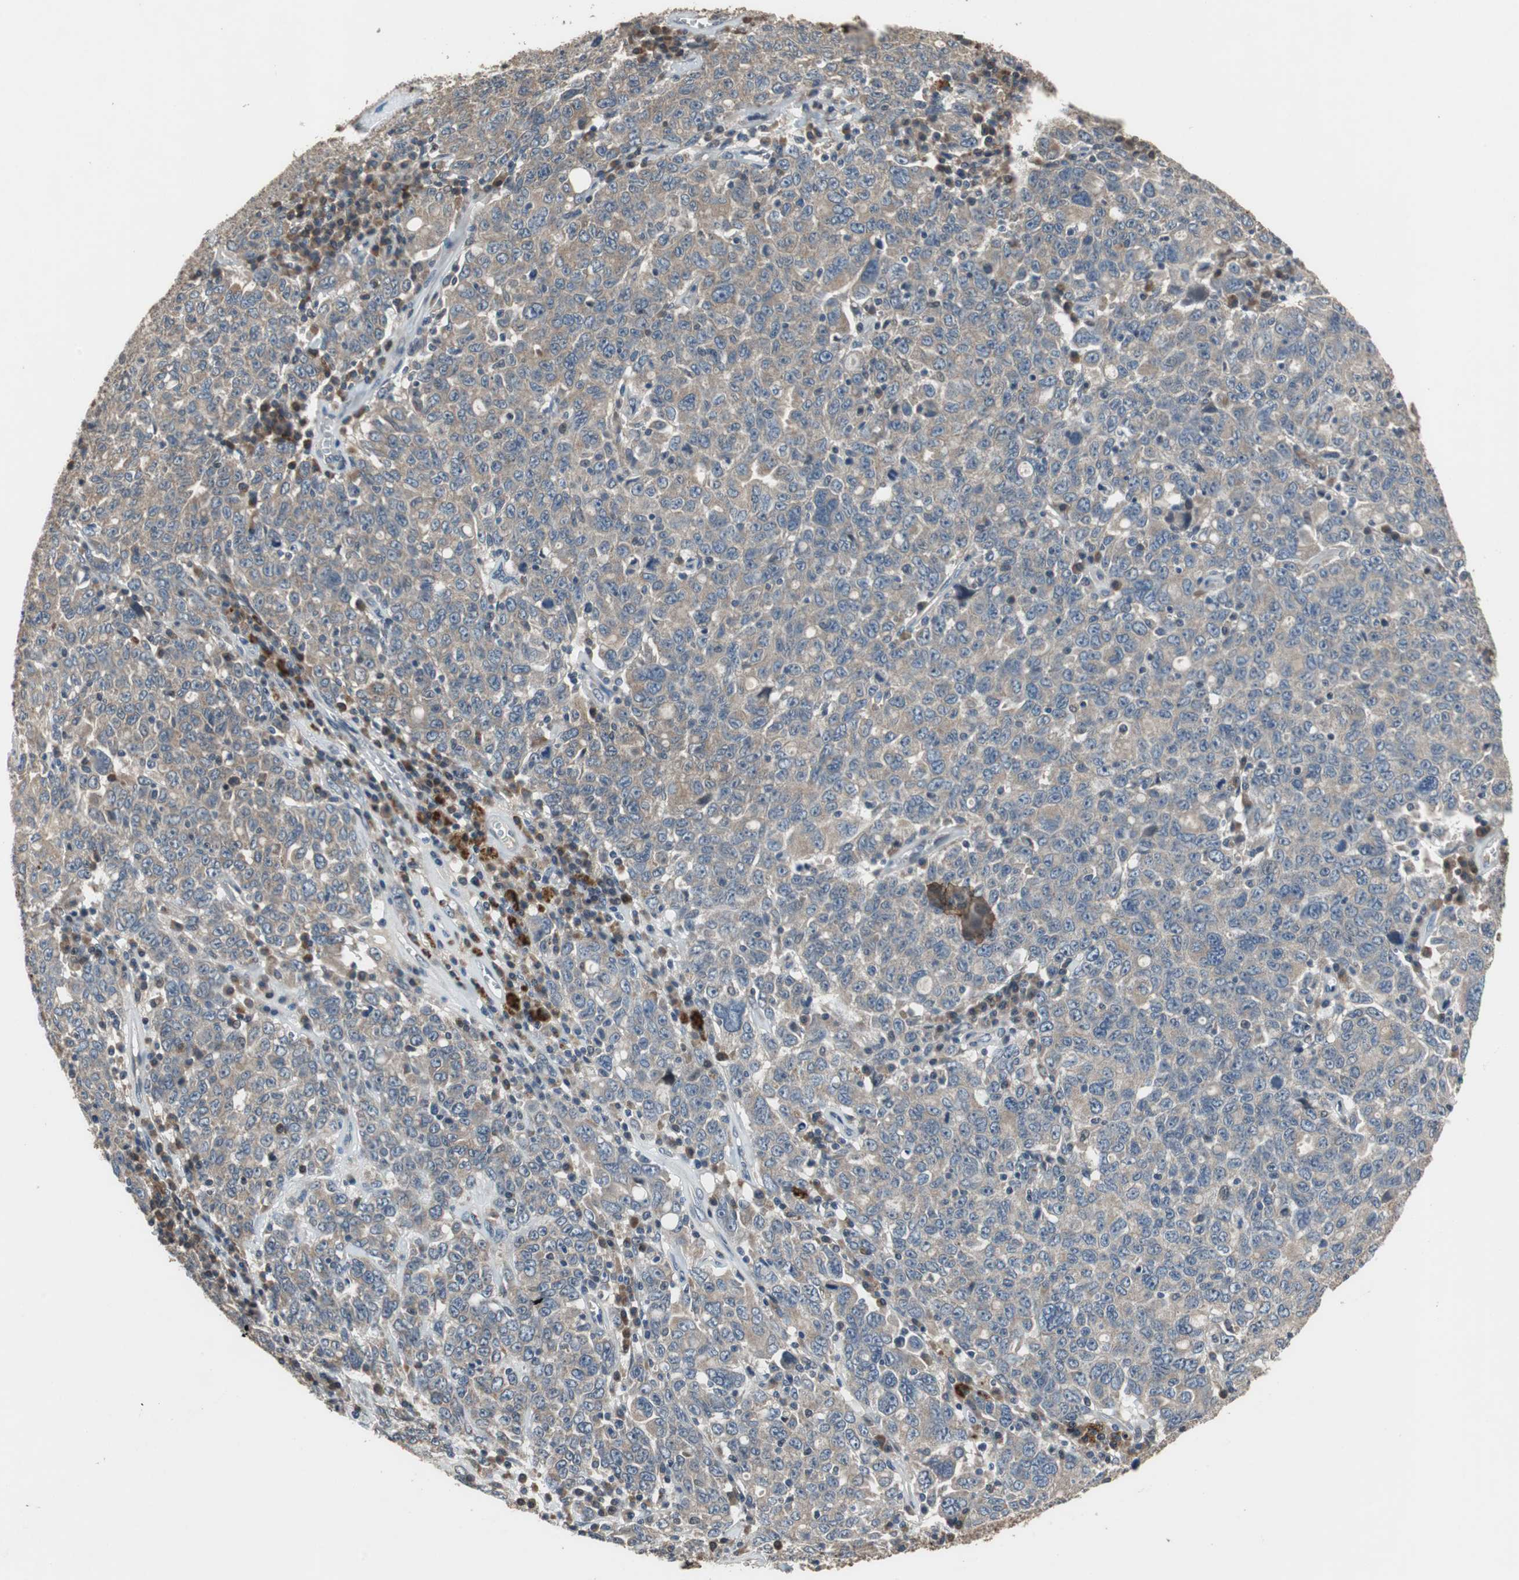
{"staining": {"intensity": "negative", "quantity": "none", "location": "none"}, "tissue": "ovarian cancer", "cell_type": "Tumor cells", "image_type": "cancer", "snomed": [{"axis": "morphology", "description": "Carcinoma, endometroid"}, {"axis": "topography", "description": "Ovary"}], "caption": "Endometroid carcinoma (ovarian) stained for a protein using immunohistochemistry (IHC) reveals no staining tumor cells.", "gene": "PI4KB", "patient": {"sex": "female", "age": 62}}